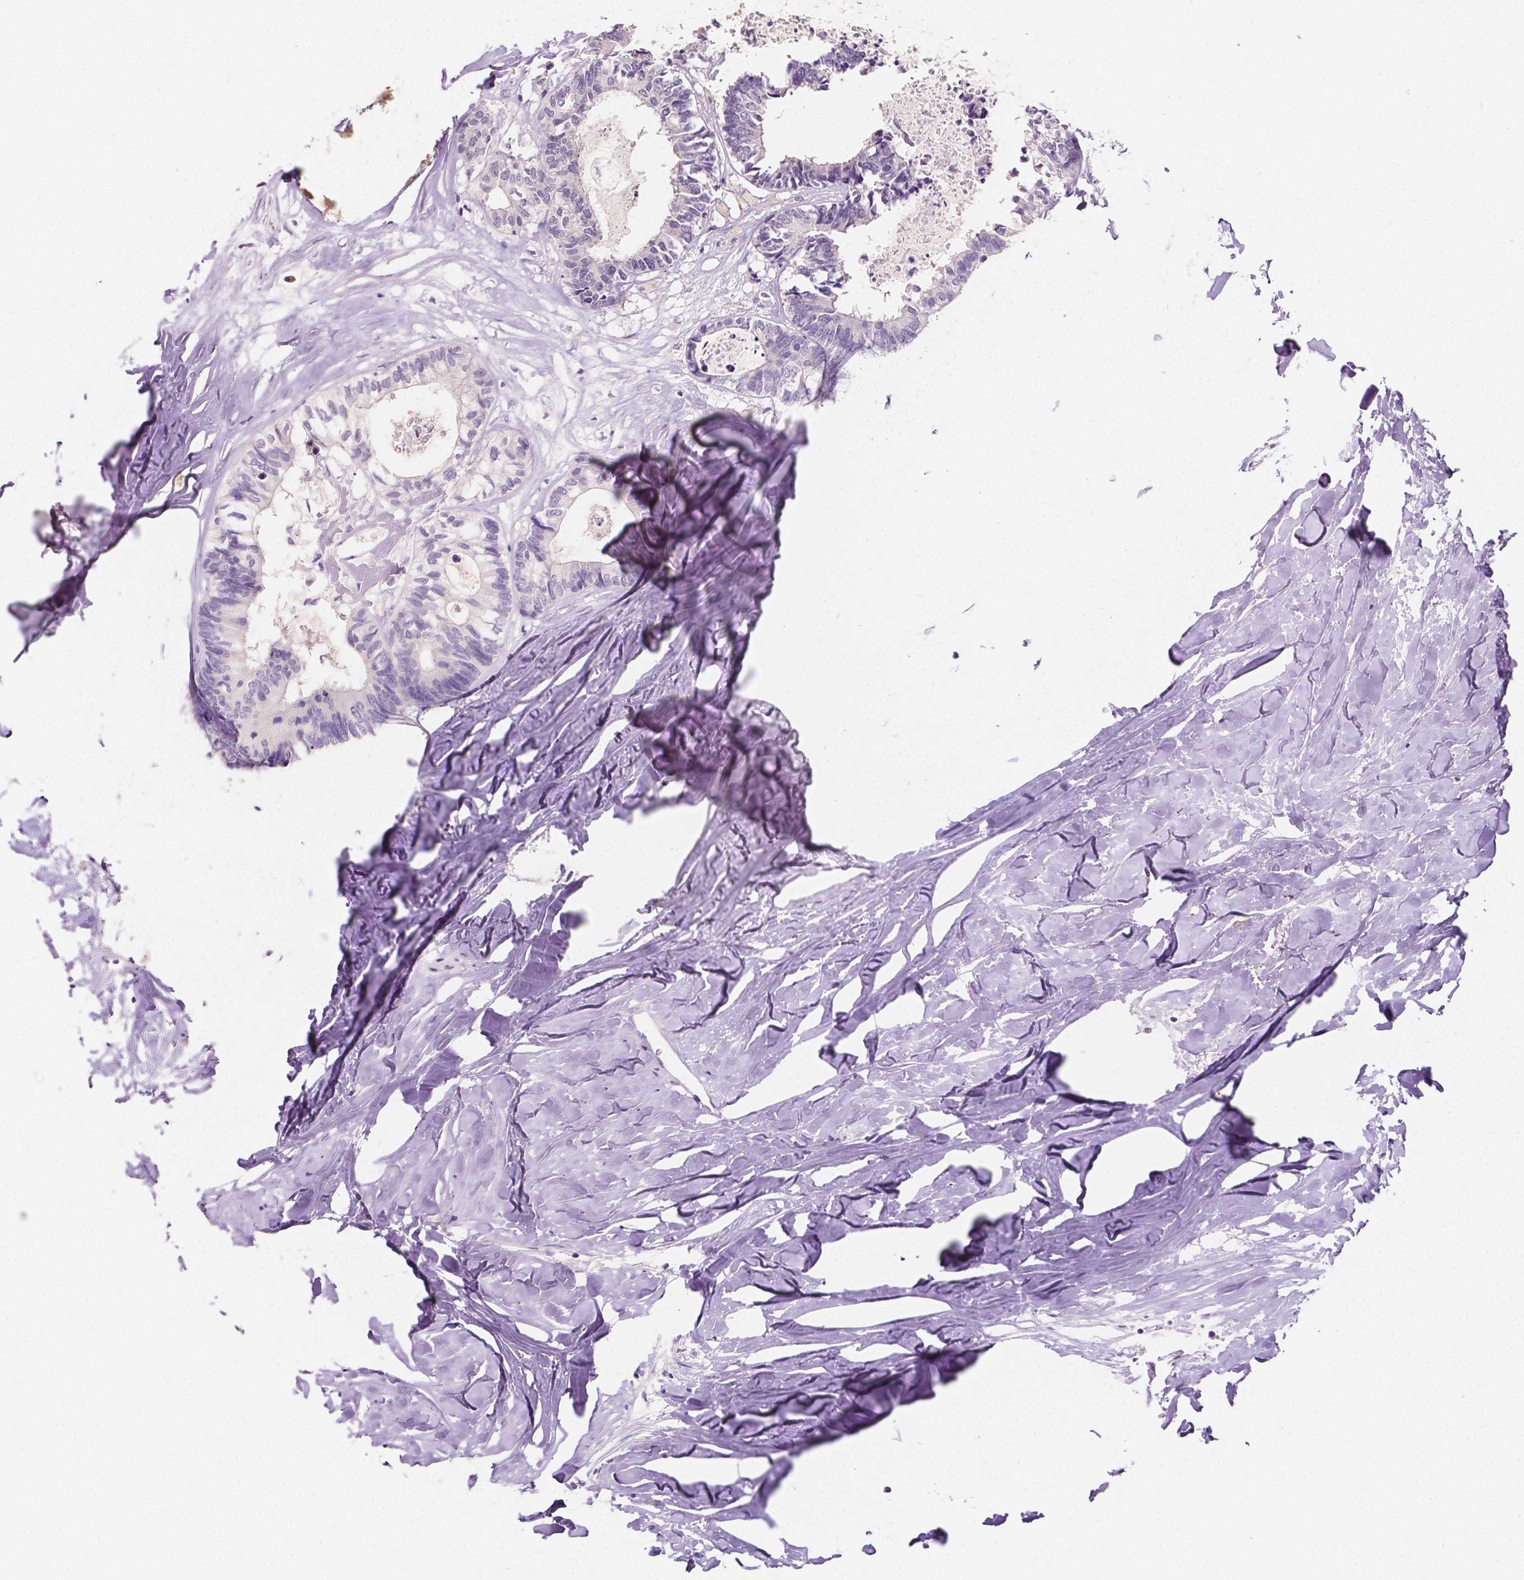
{"staining": {"intensity": "negative", "quantity": "none", "location": "none"}, "tissue": "colorectal cancer", "cell_type": "Tumor cells", "image_type": "cancer", "snomed": [{"axis": "morphology", "description": "Adenocarcinoma, NOS"}, {"axis": "topography", "description": "Colon"}, {"axis": "topography", "description": "Rectum"}], "caption": "DAB immunohistochemical staining of colorectal cancer demonstrates no significant staining in tumor cells.", "gene": "TAL1", "patient": {"sex": "male", "age": 57}}